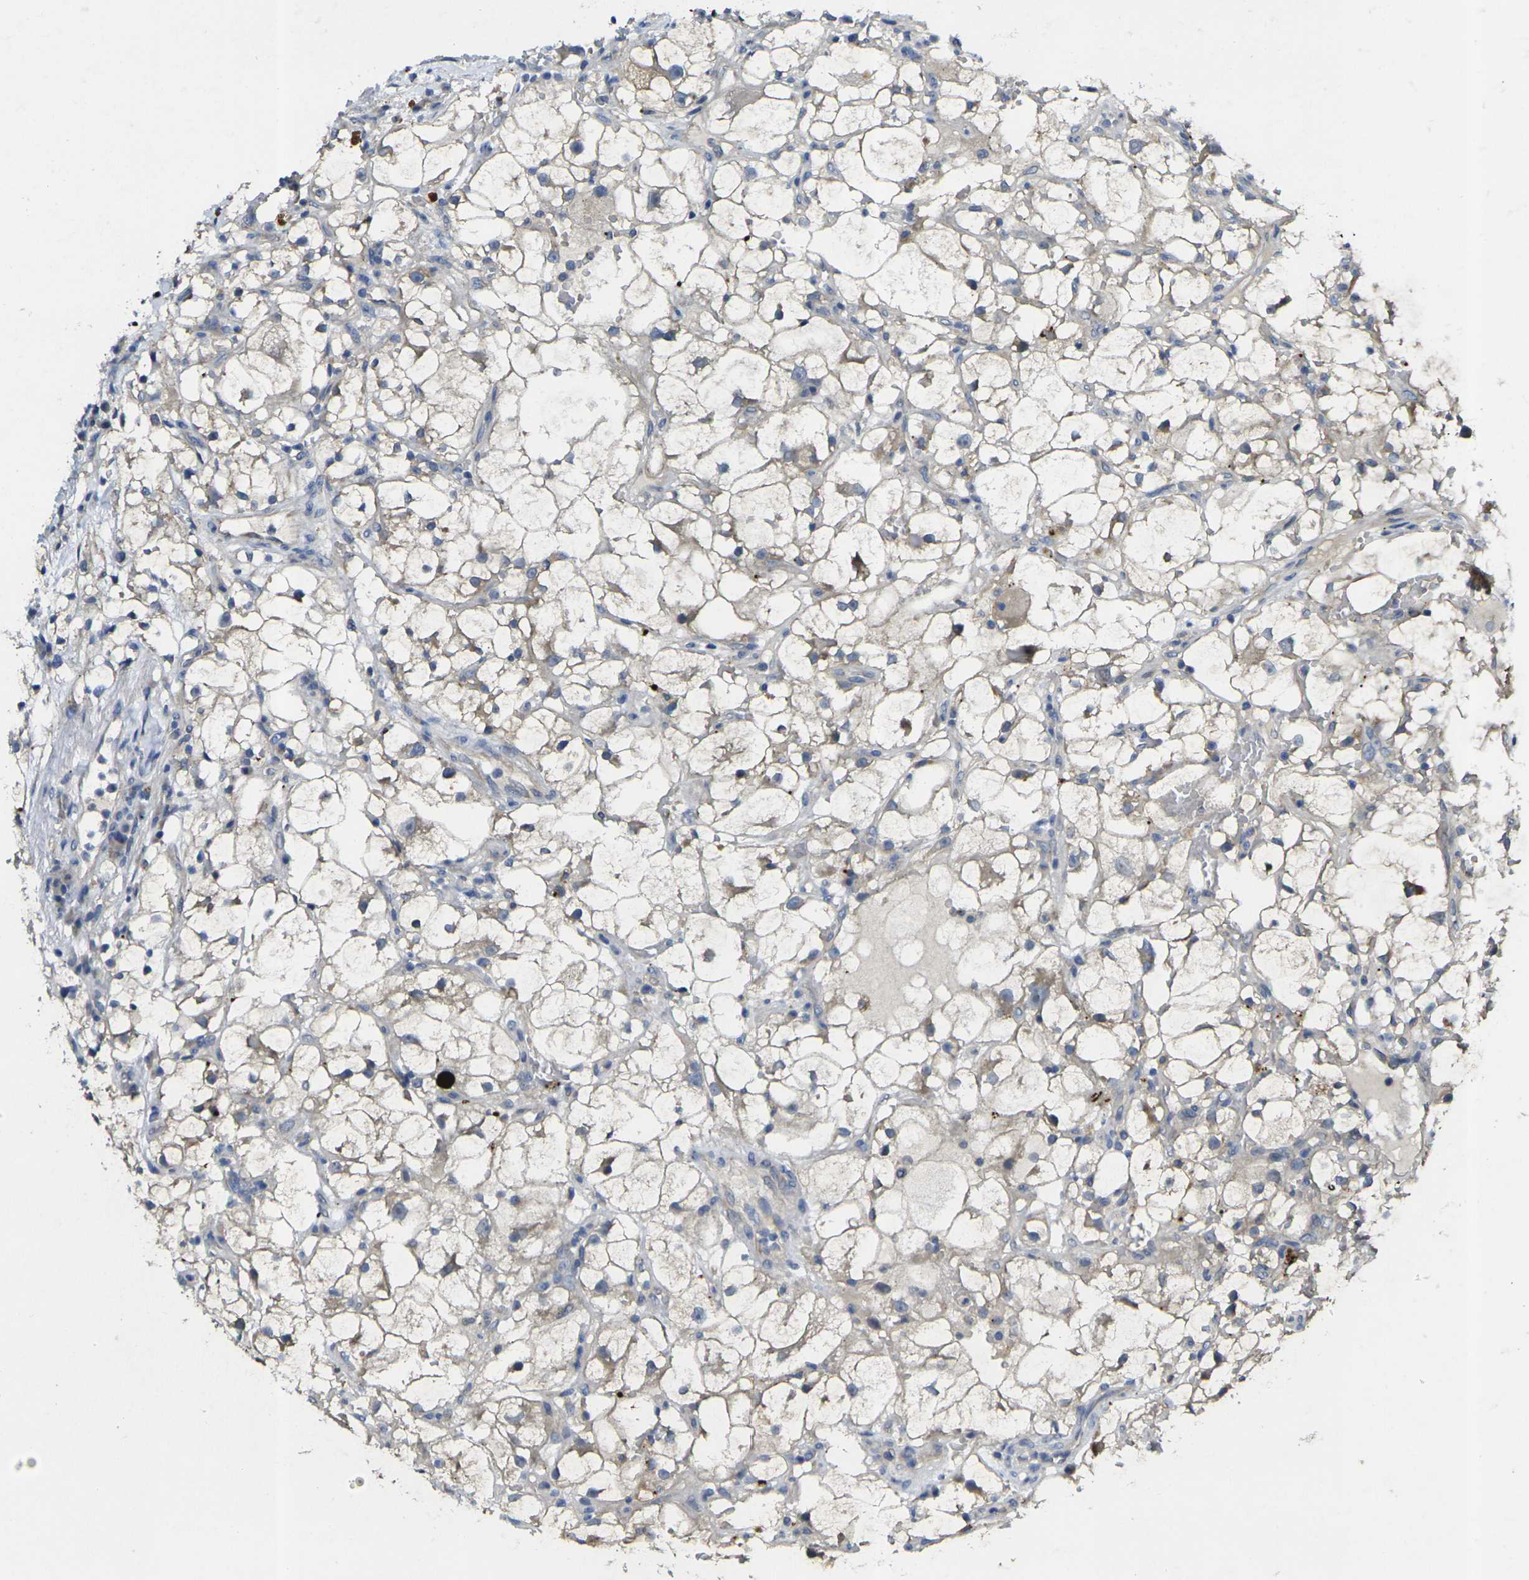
{"staining": {"intensity": "negative", "quantity": "none", "location": "none"}, "tissue": "renal cancer", "cell_type": "Tumor cells", "image_type": "cancer", "snomed": [{"axis": "morphology", "description": "Adenocarcinoma, NOS"}, {"axis": "topography", "description": "Kidney"}], "caption": "Human renal cancer stained for a protein using immunohistochemistry exhibits no positivity in tumor cells.", "gene": "GNA12", "patient": {"sex": "female", "age": 60}}